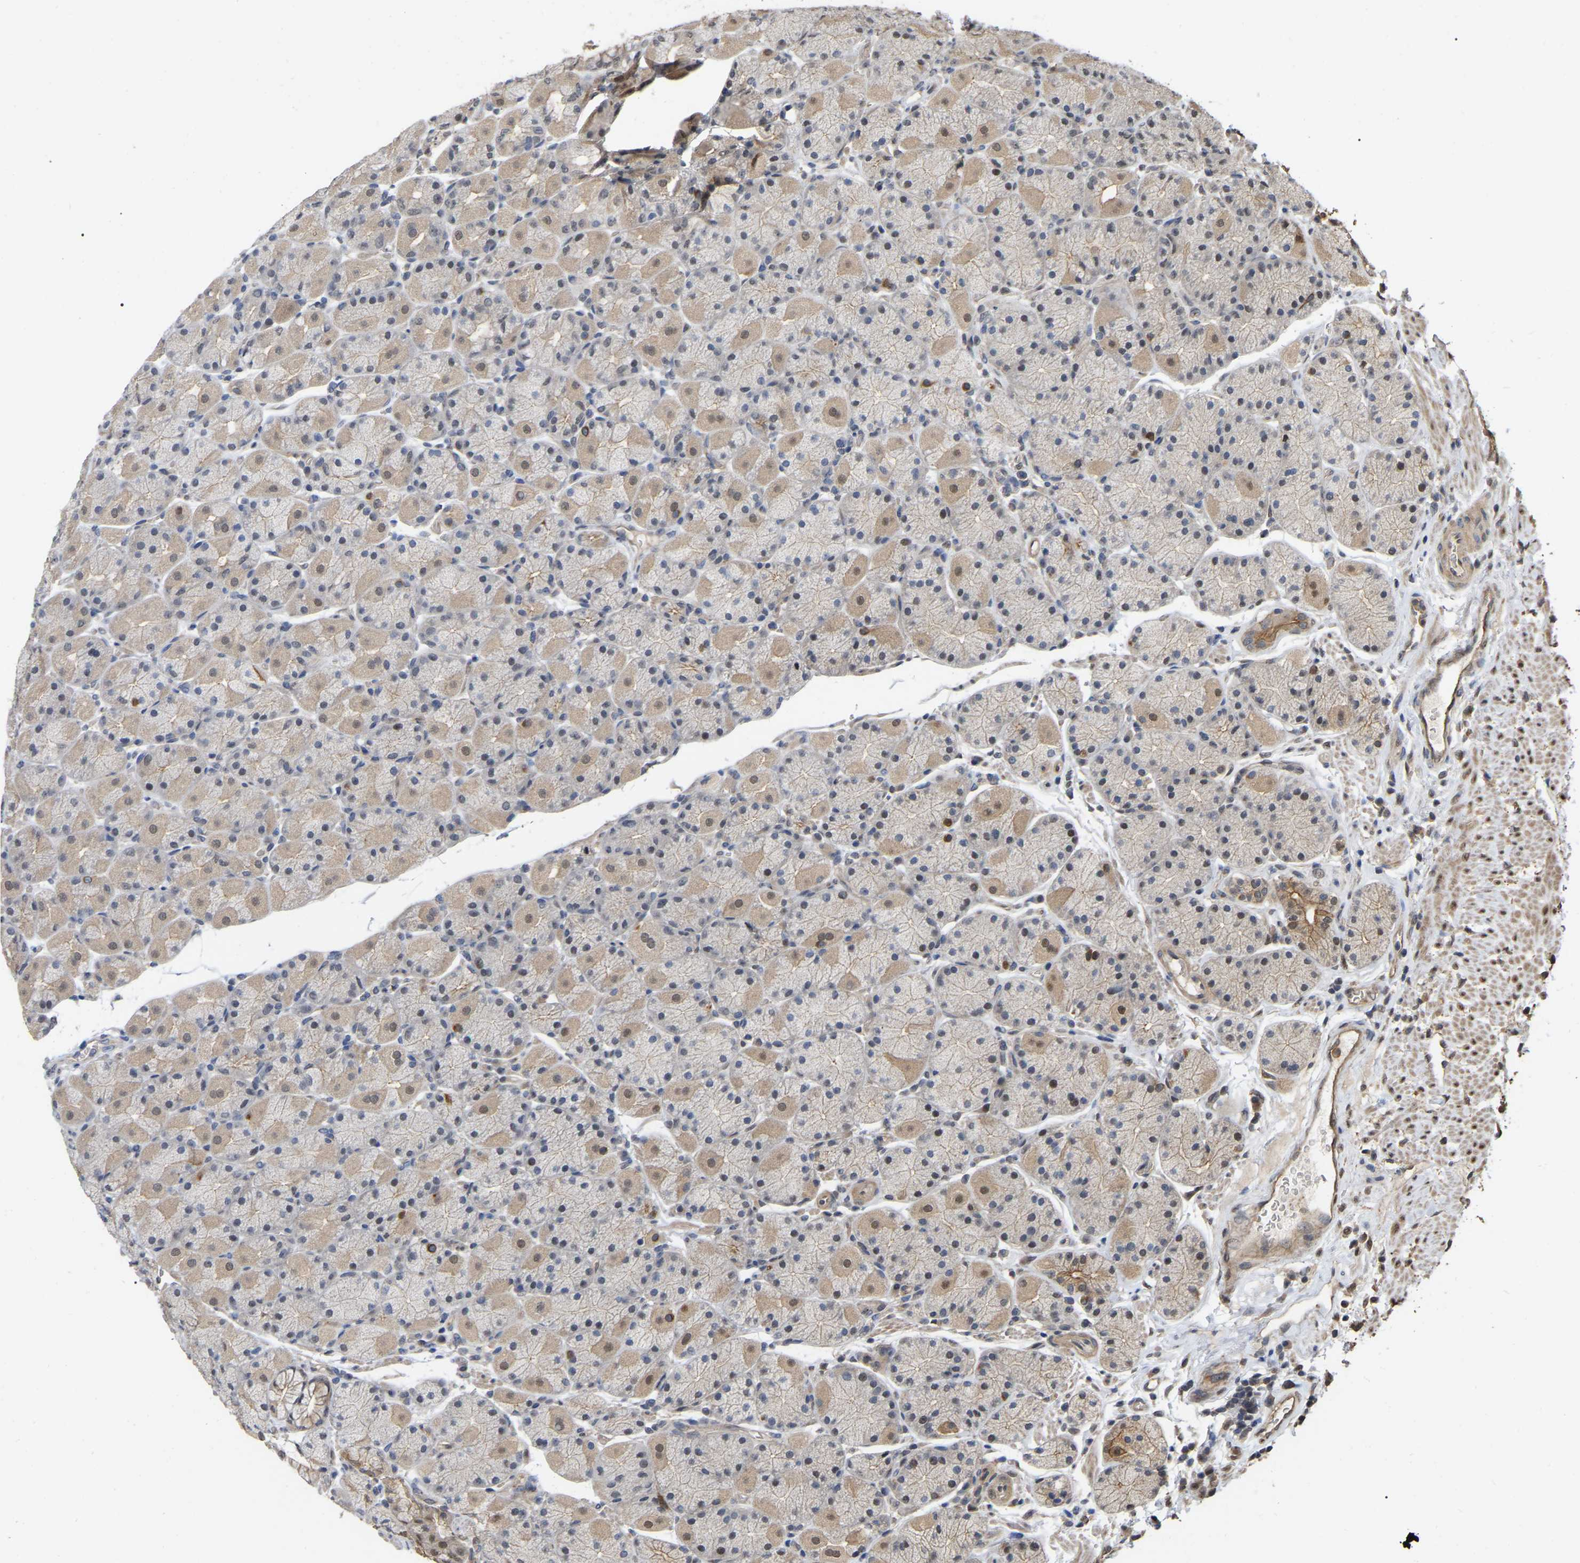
{"staining": {"intensity": "moderate", "quantity": "<25%", "location": "cytoplasmic/membranous"}, "tissue": "stomach", "cell_type": "Glandular cells", "image_type": "normal", "snomed": [{"axis": "morphology", "description": "Normal tissue, NOS"}, {"axis": "morphology", "description": "Carcinoid, malignant, NOS"}, {"axis": "topography", "description": "Stomach, upper"}], "caption": "Moderate cytoplasmic/membranous protein staining is present in approximately <25% of glandular cells in stomach.", "gene": "FAM219A", "patient": {"sex": "male", "age": 39}}